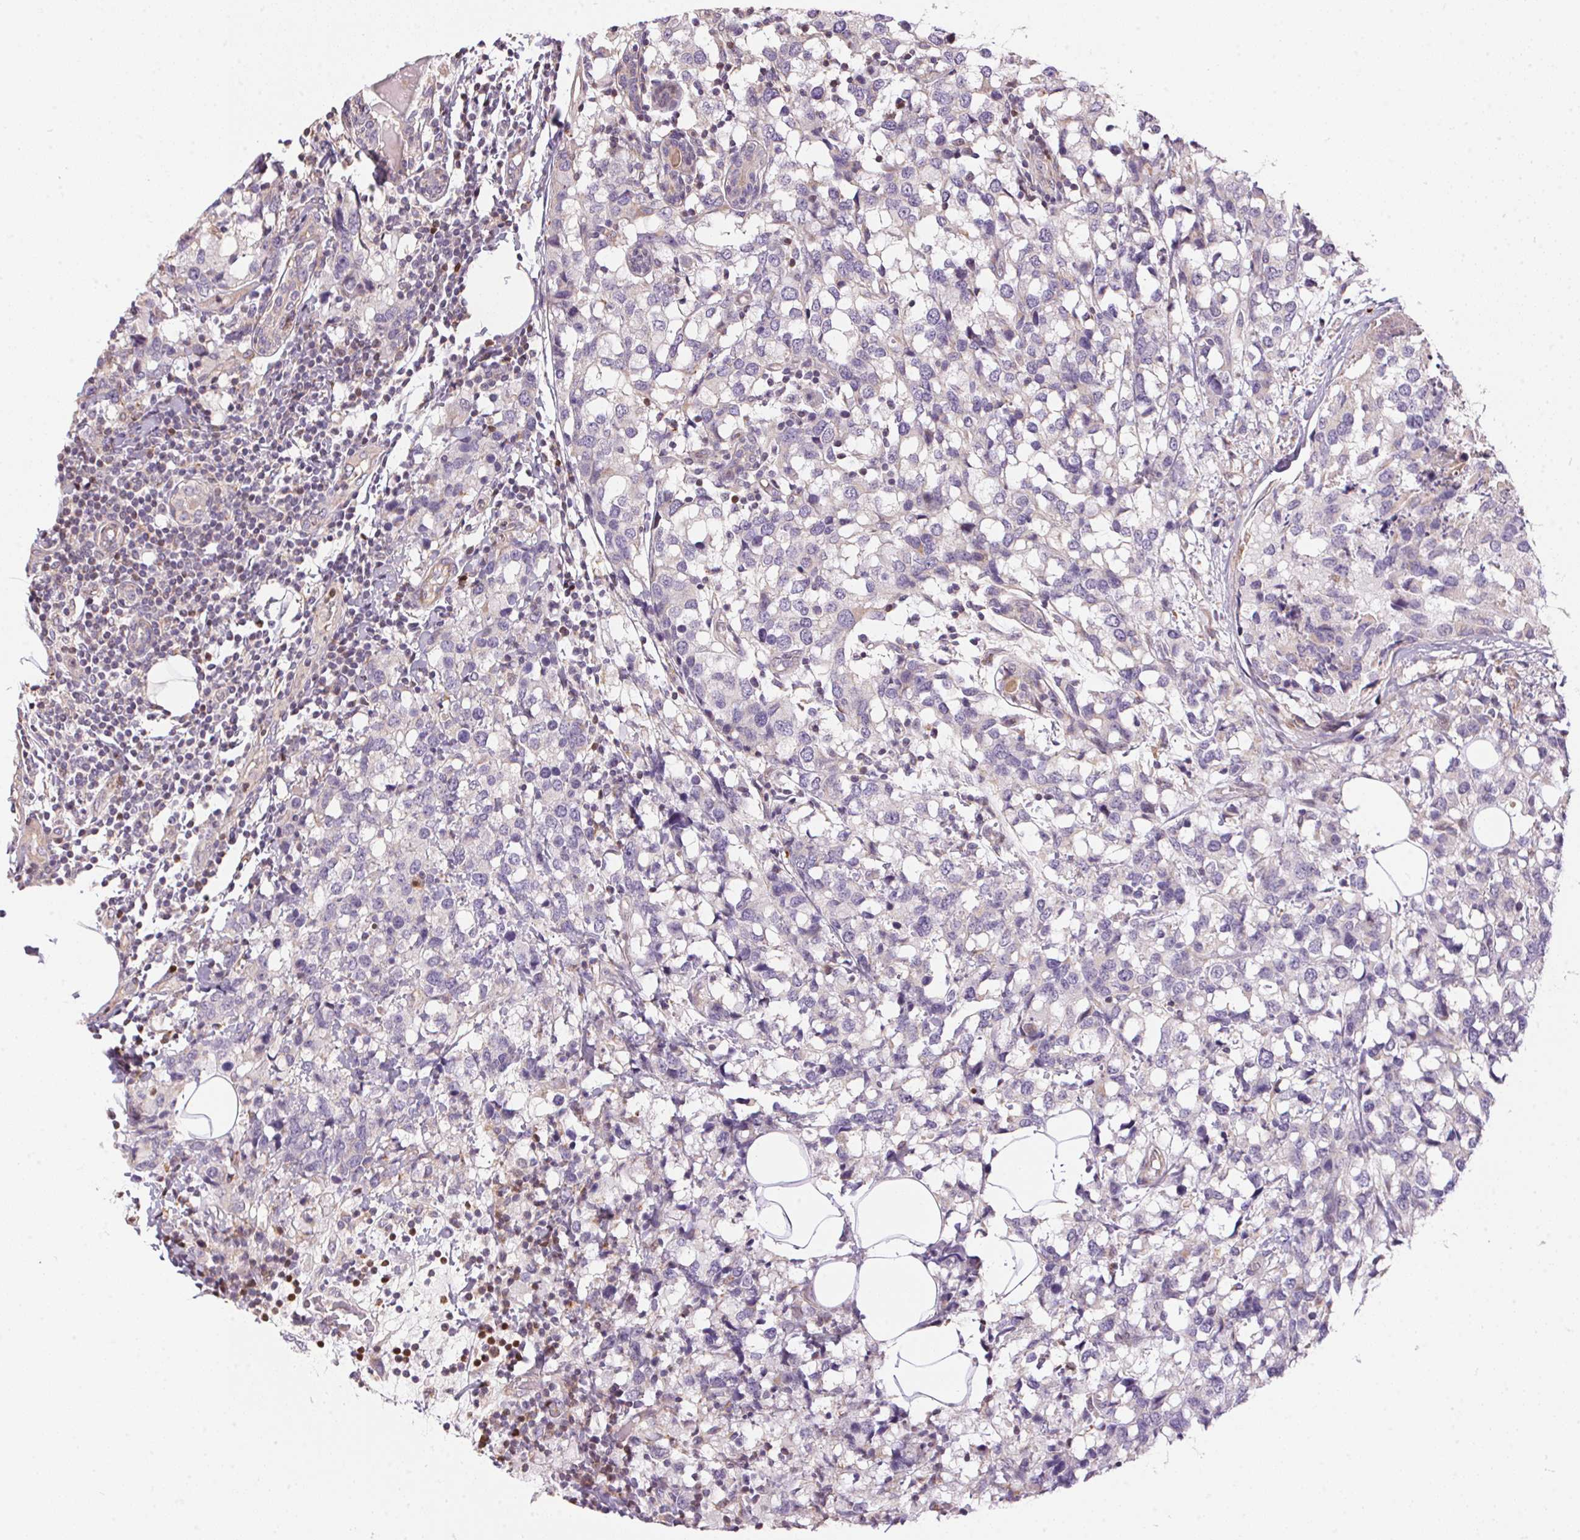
{"staining": {"intensity": "negative", "quantity": "none", "location": "none"}, "tissue": "breast cancer", "cell_type": "Tumor cells", "image_type": "cancer", "snomed": [{"axis": "morphology", "description": "Lobular carcinoma"}, {"axis": "topography", "description": "Breast"}], "caption": "This is an immunohistochemistry (IHC) micrograph of breast lobular carcinoma. There is no positivity in tumor cells.", "gene": "UNC13B", "patient": {"sex": "female", "age": 59}}